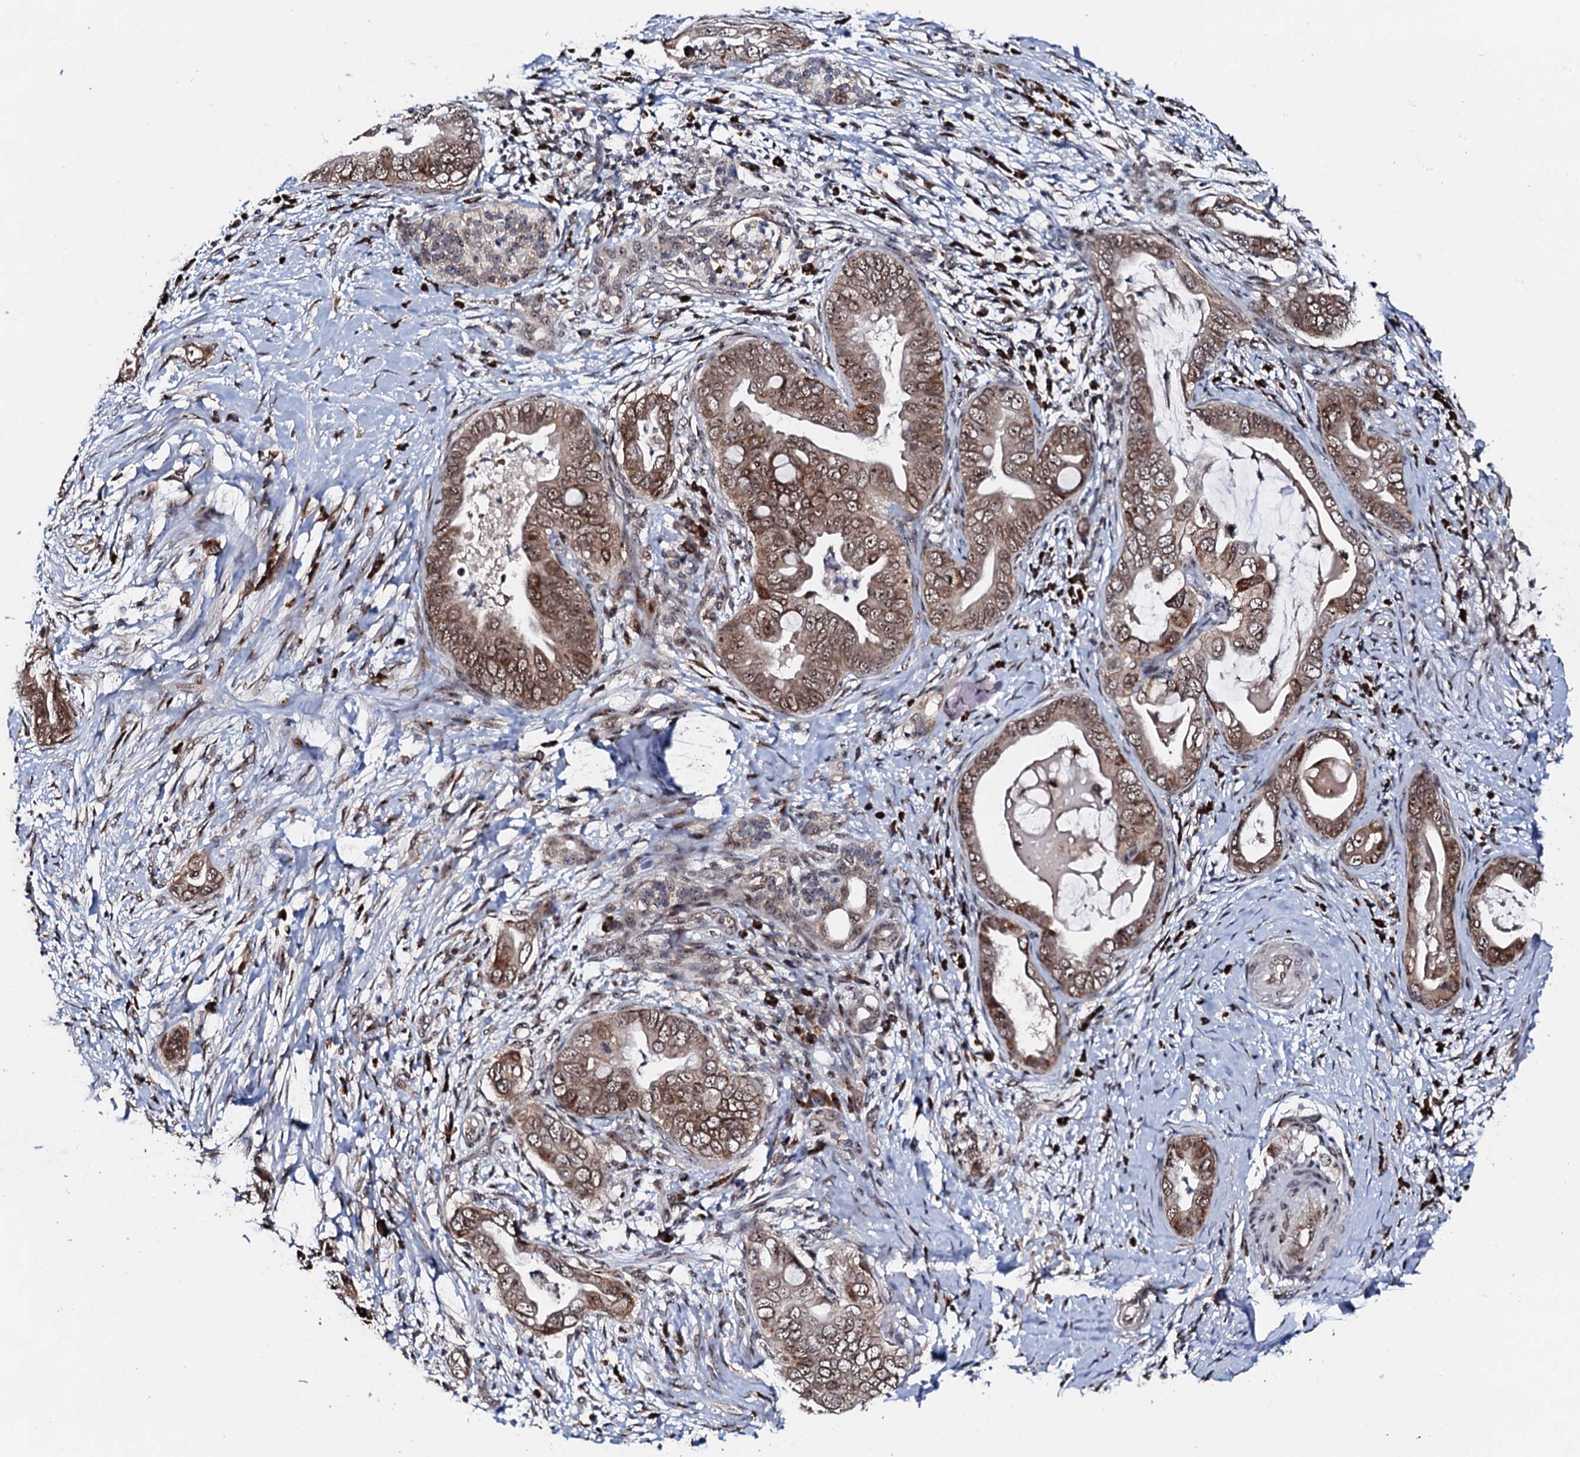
{"staining": {"intensity": "moderate", "quantity": ">75%", "location": "cytoplasmic/membranous,nuclear"}, "tissue": "pancreatic cancer", "cell_type": "Tumor cells", "image_type": "cancer", "snomed": [{"axis": "morphology", "description": "Adenocarcinoma, NOS"}, {"axis": "topography", "description": "Pancreas"}], "caption": "High-power microscopy captured an IHC image of pancreatic cancer, revealing moderate cytoplasmic/membranous and nuclear expression in about >75% of tumor cells. The protein is shown in brown color, while the nuclei are stained blue.", "gene": "FAM111A", "patient": {"sex": "male", "age": 75}}